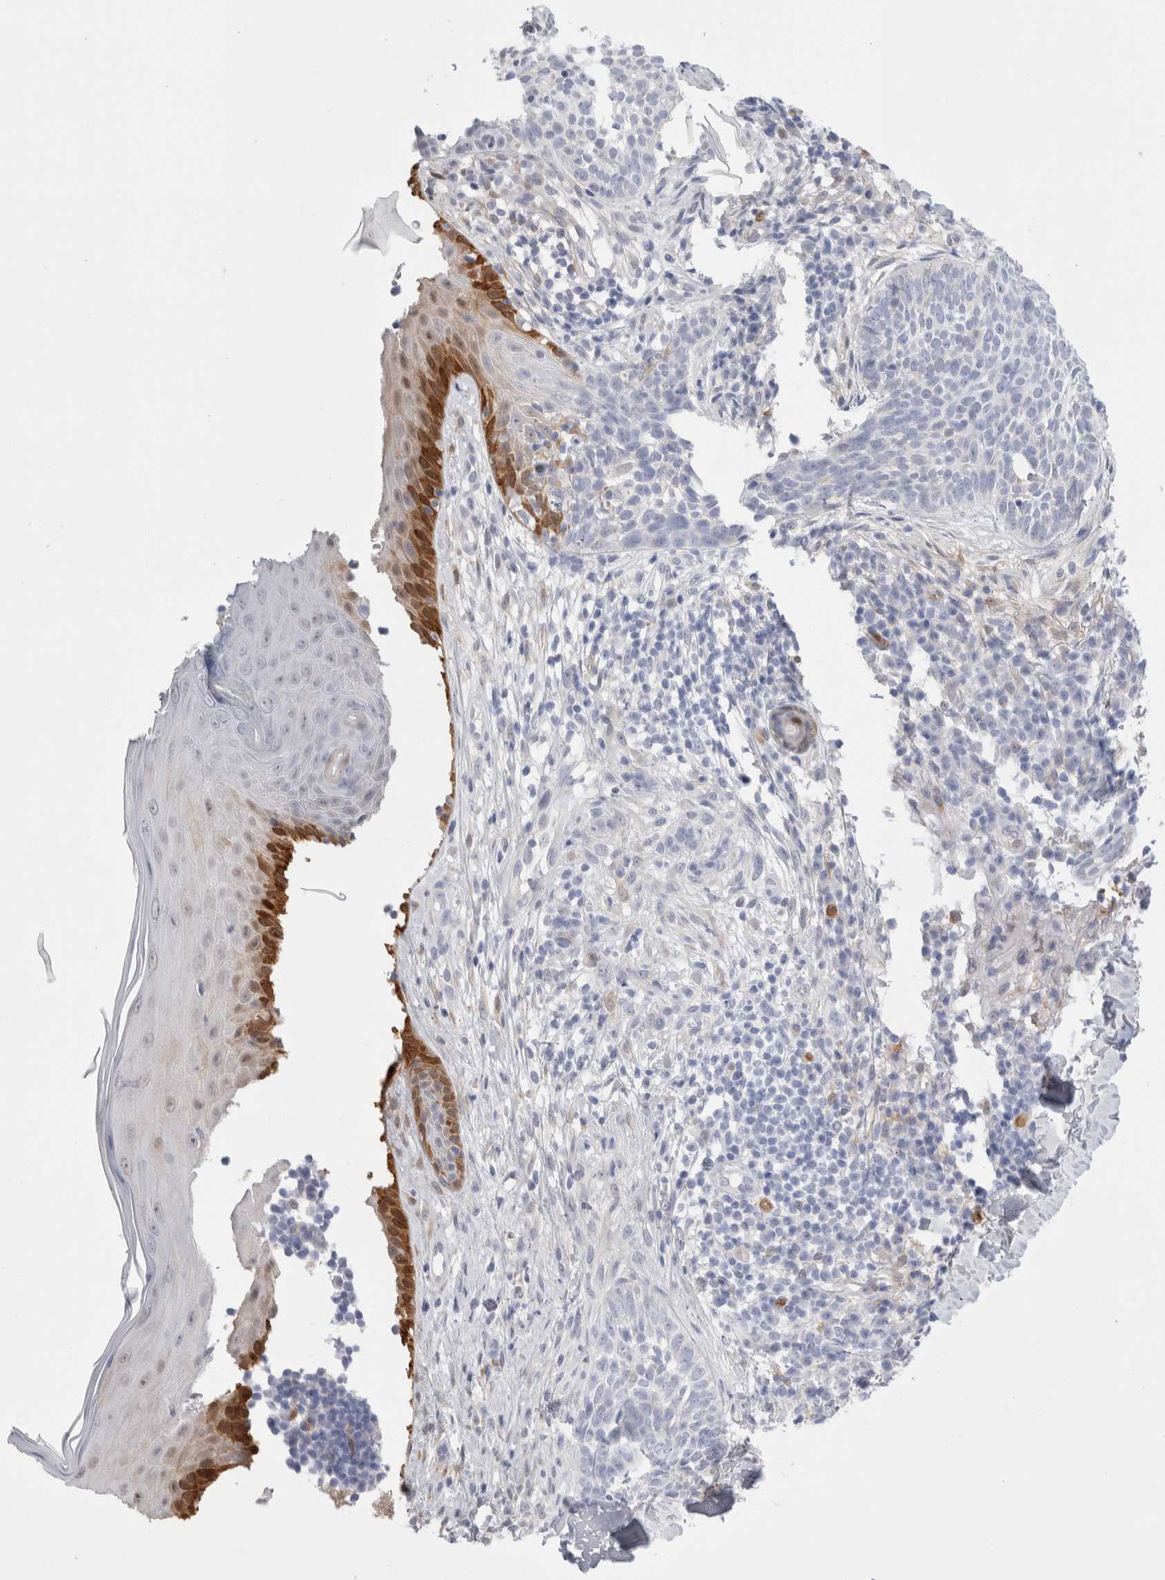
{"staining": {"intensity": "negative", "quantity": "none", "location": "none"}, "tissue": "skin cancer", "cell_type": "Tumor cells", "image_type": "cancer", "snomed": [{"axis": "morphology", "description": "Normal tissue, NOS"}, {"axis": "morphology", "description": "Basal cell carcinoma"}, {"axis": "topography", "description": "Skin"}], "caption": "Image shows no significant protein positivity in tumor cells of skin cancer.", "gene": "NAPEPLD", "patient": {"sex": "male", "age": 67}}